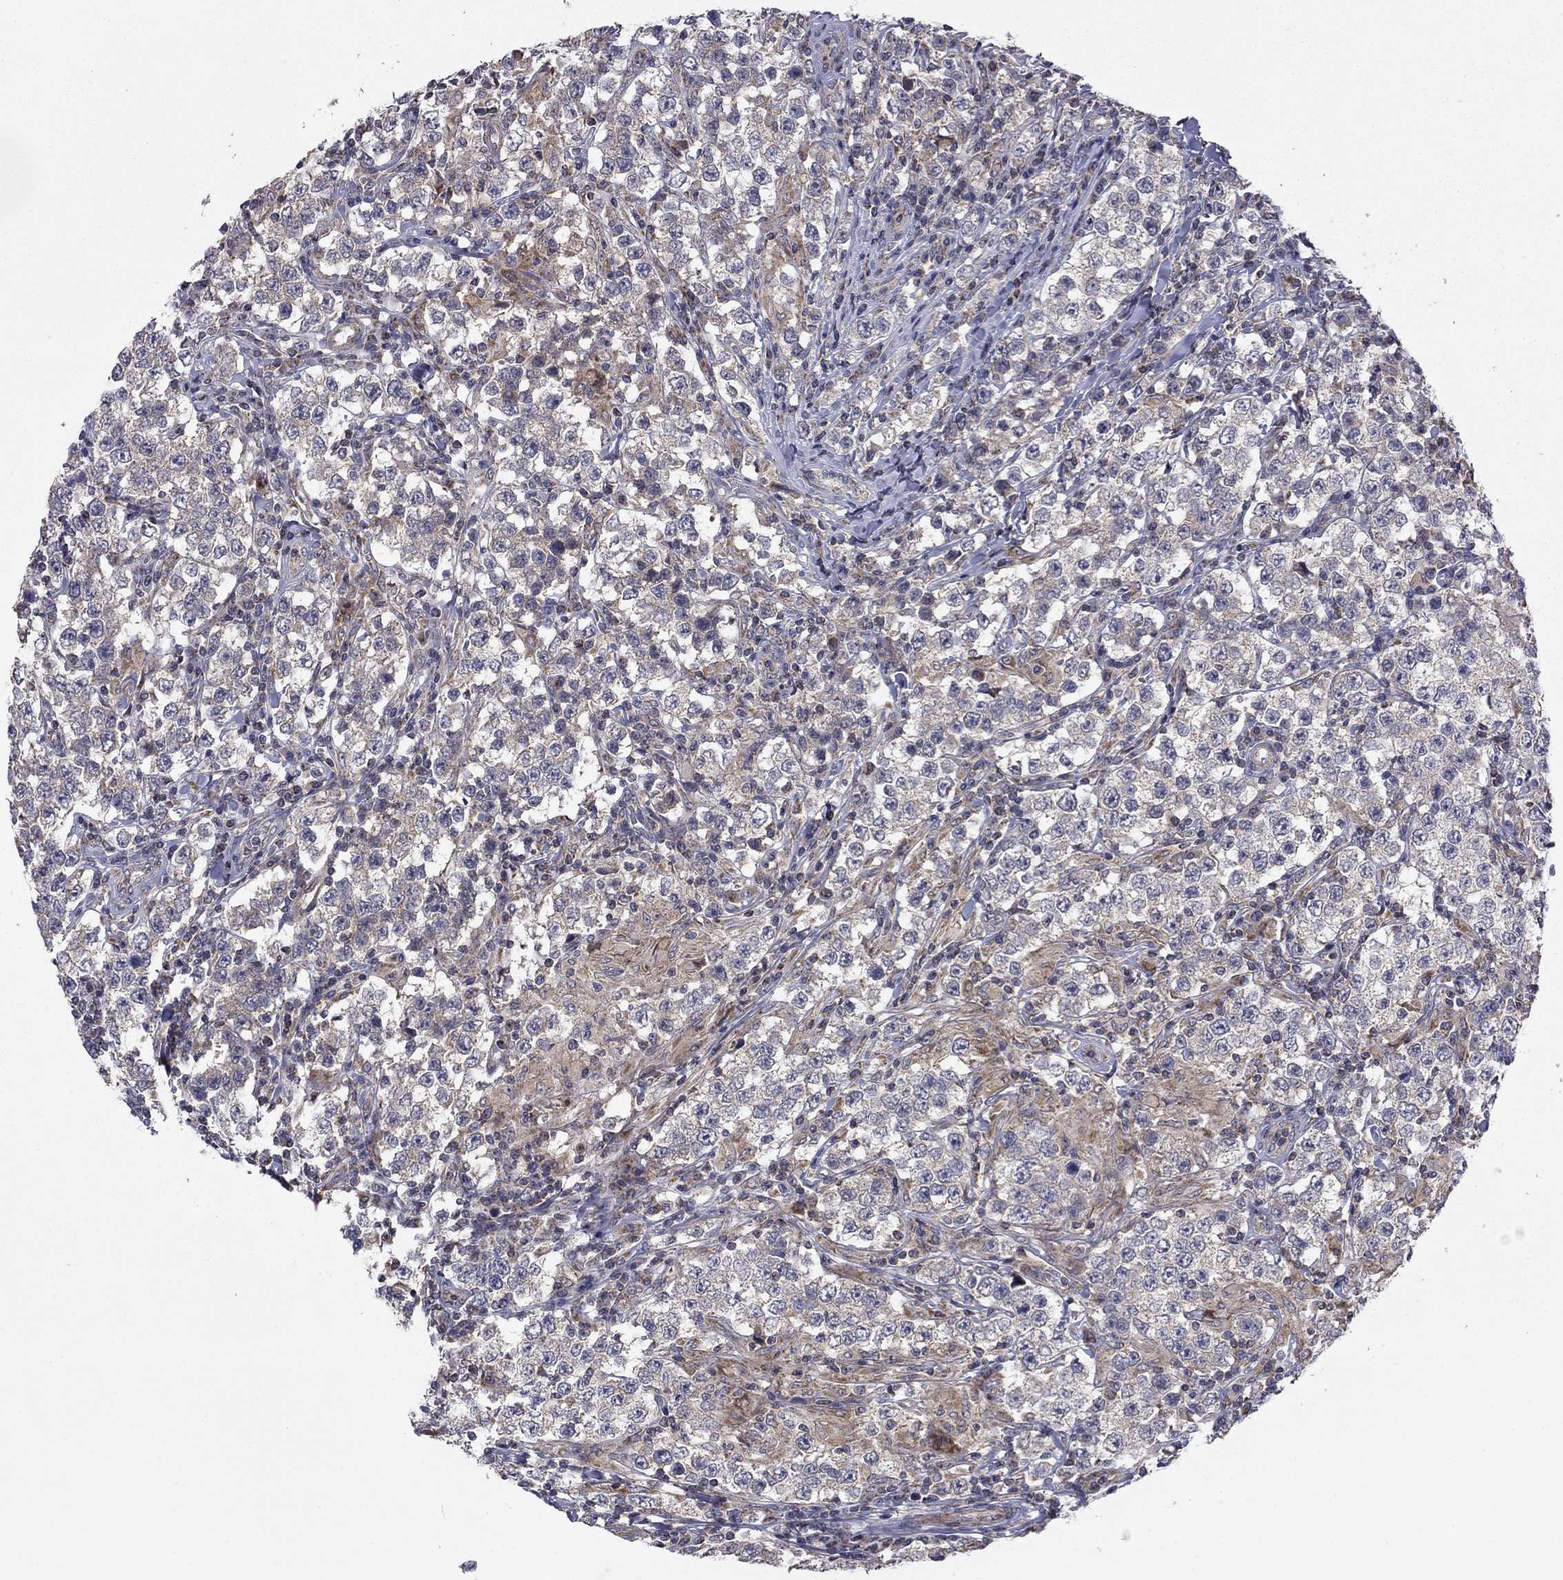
{"staining": {"intensity": "weak", "quantity": "<25%", "location": "cytoplasmic/membranous"}, "tissue": "testis cancer", "cell_type": "Tumor cells", "image_type": "cancer", "snomed": [{"axis": "morphology", "description": "Seminoma, NOS"}, {"axis": "morphology", "description": "Carcinoma, Embryonal, NOS"}, {"axis": "topography", "description": "Testis"}], "caption": "This photomicrograph is of testis embryonal carcinoma stained with immunohistochemistry (IHC) to label a protein in brown with the nuclei are counter-stained blue. There is no expression in tumor cells. The staining is performed using DAB brown chromogen with nuclei counter-stained in using hematoxylin.", "gene": "DOP1B", "patient": {"sex": "male", "age": 41}}